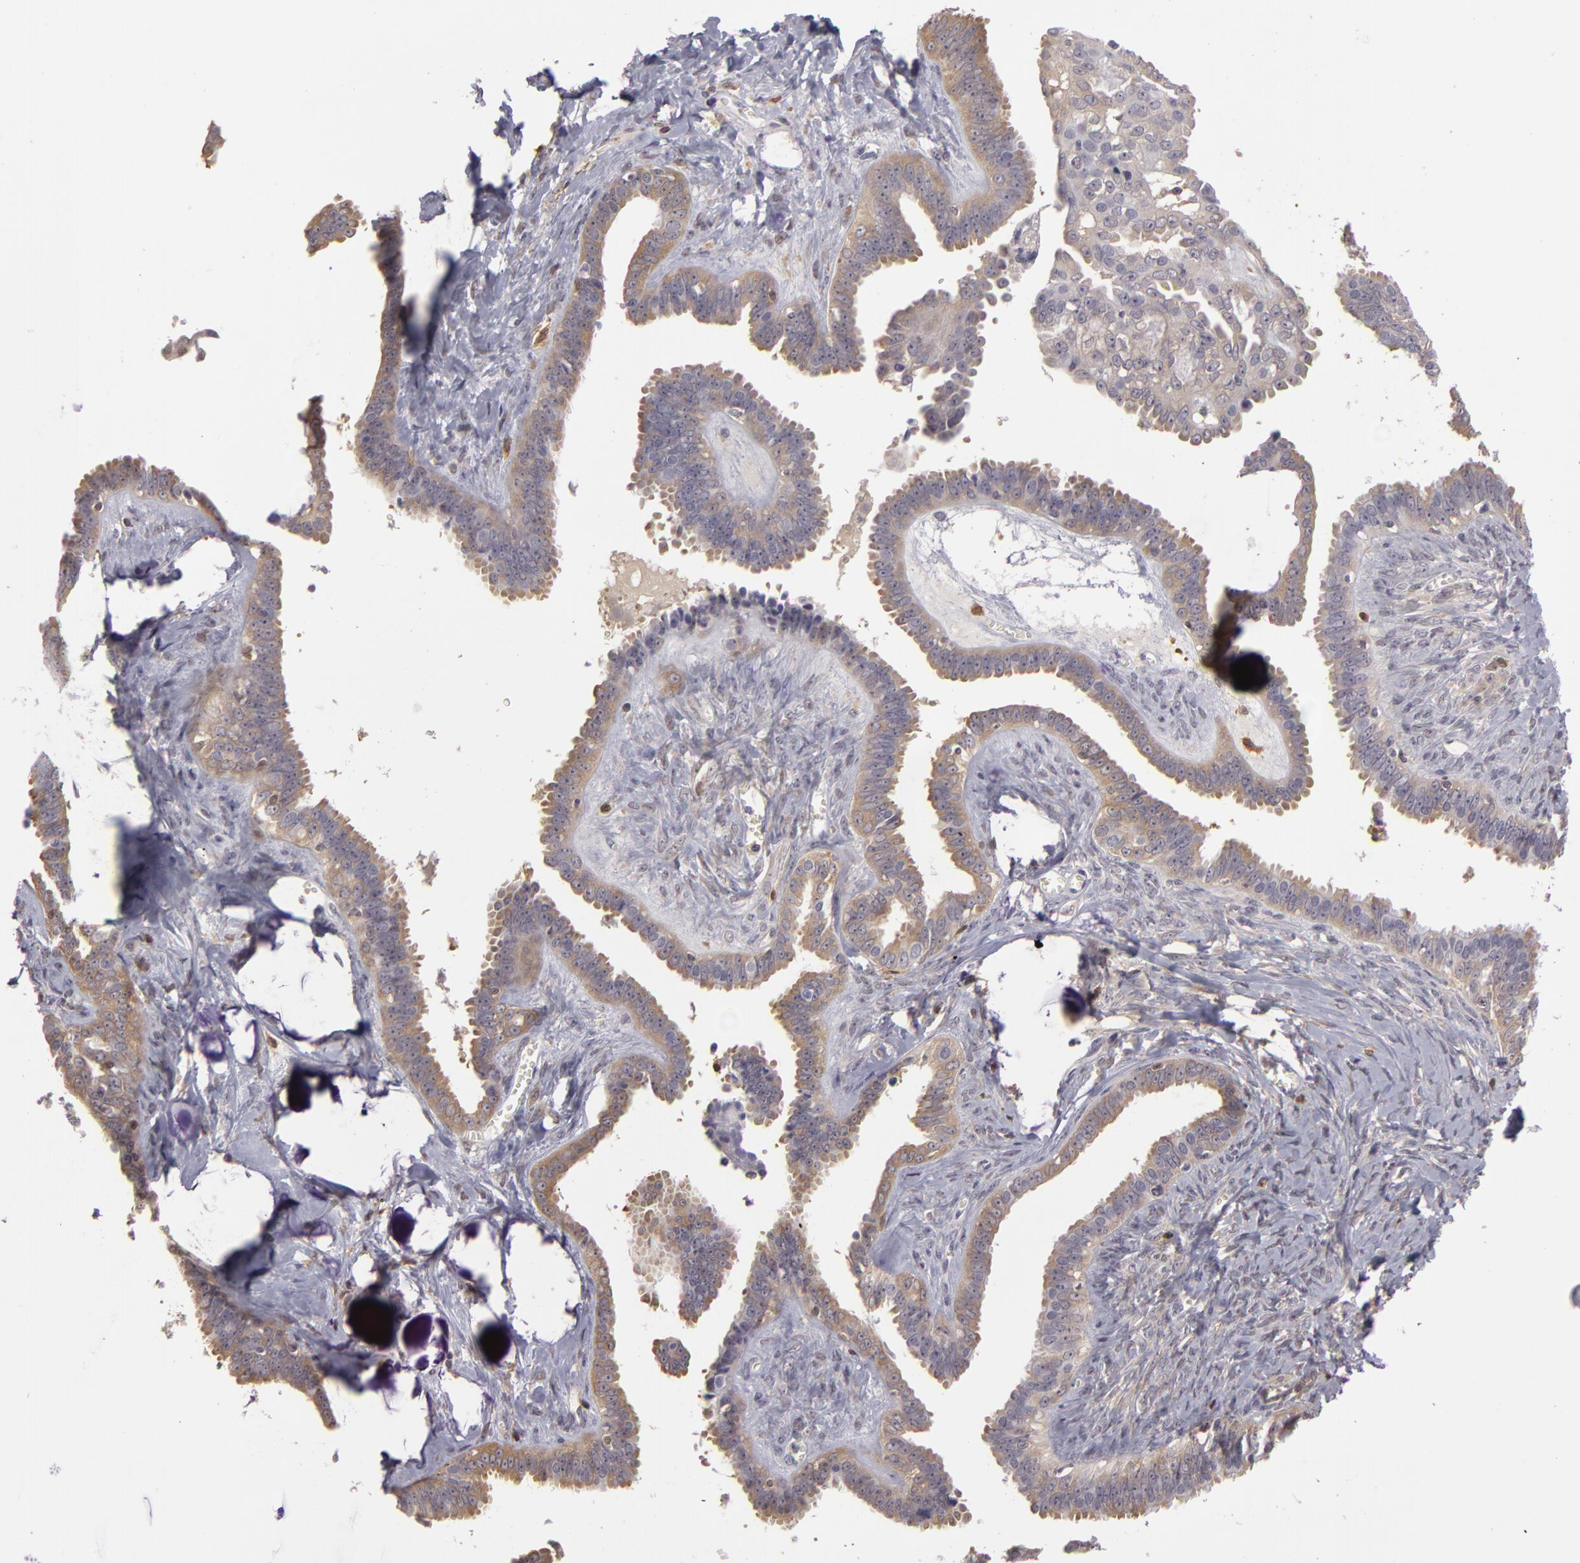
{"staining": {"intensity": "negative", "quantity": "none", "location": "none"}, "tissue": "ovarian cancer", "cell_type": "Tumor cells", "image_type": "cancer", "snomed": [{"axis": "morphology", "description": "Cystadenocarcinoma, serous, NOS"}, {"axis": "topography", "description": "Ovary"}], "caption": "This micrograph is of ovarian cancer stained with immunohistochemistry to label a protein in brown with the nuclei are counter-stained blue. There is no expression in tumor cells. (DAB (3,3'-diaminobenzidine) IHC, high magnification).", "gene": "GNPDA1", "patient": {"sex": "female", "age": 71}}